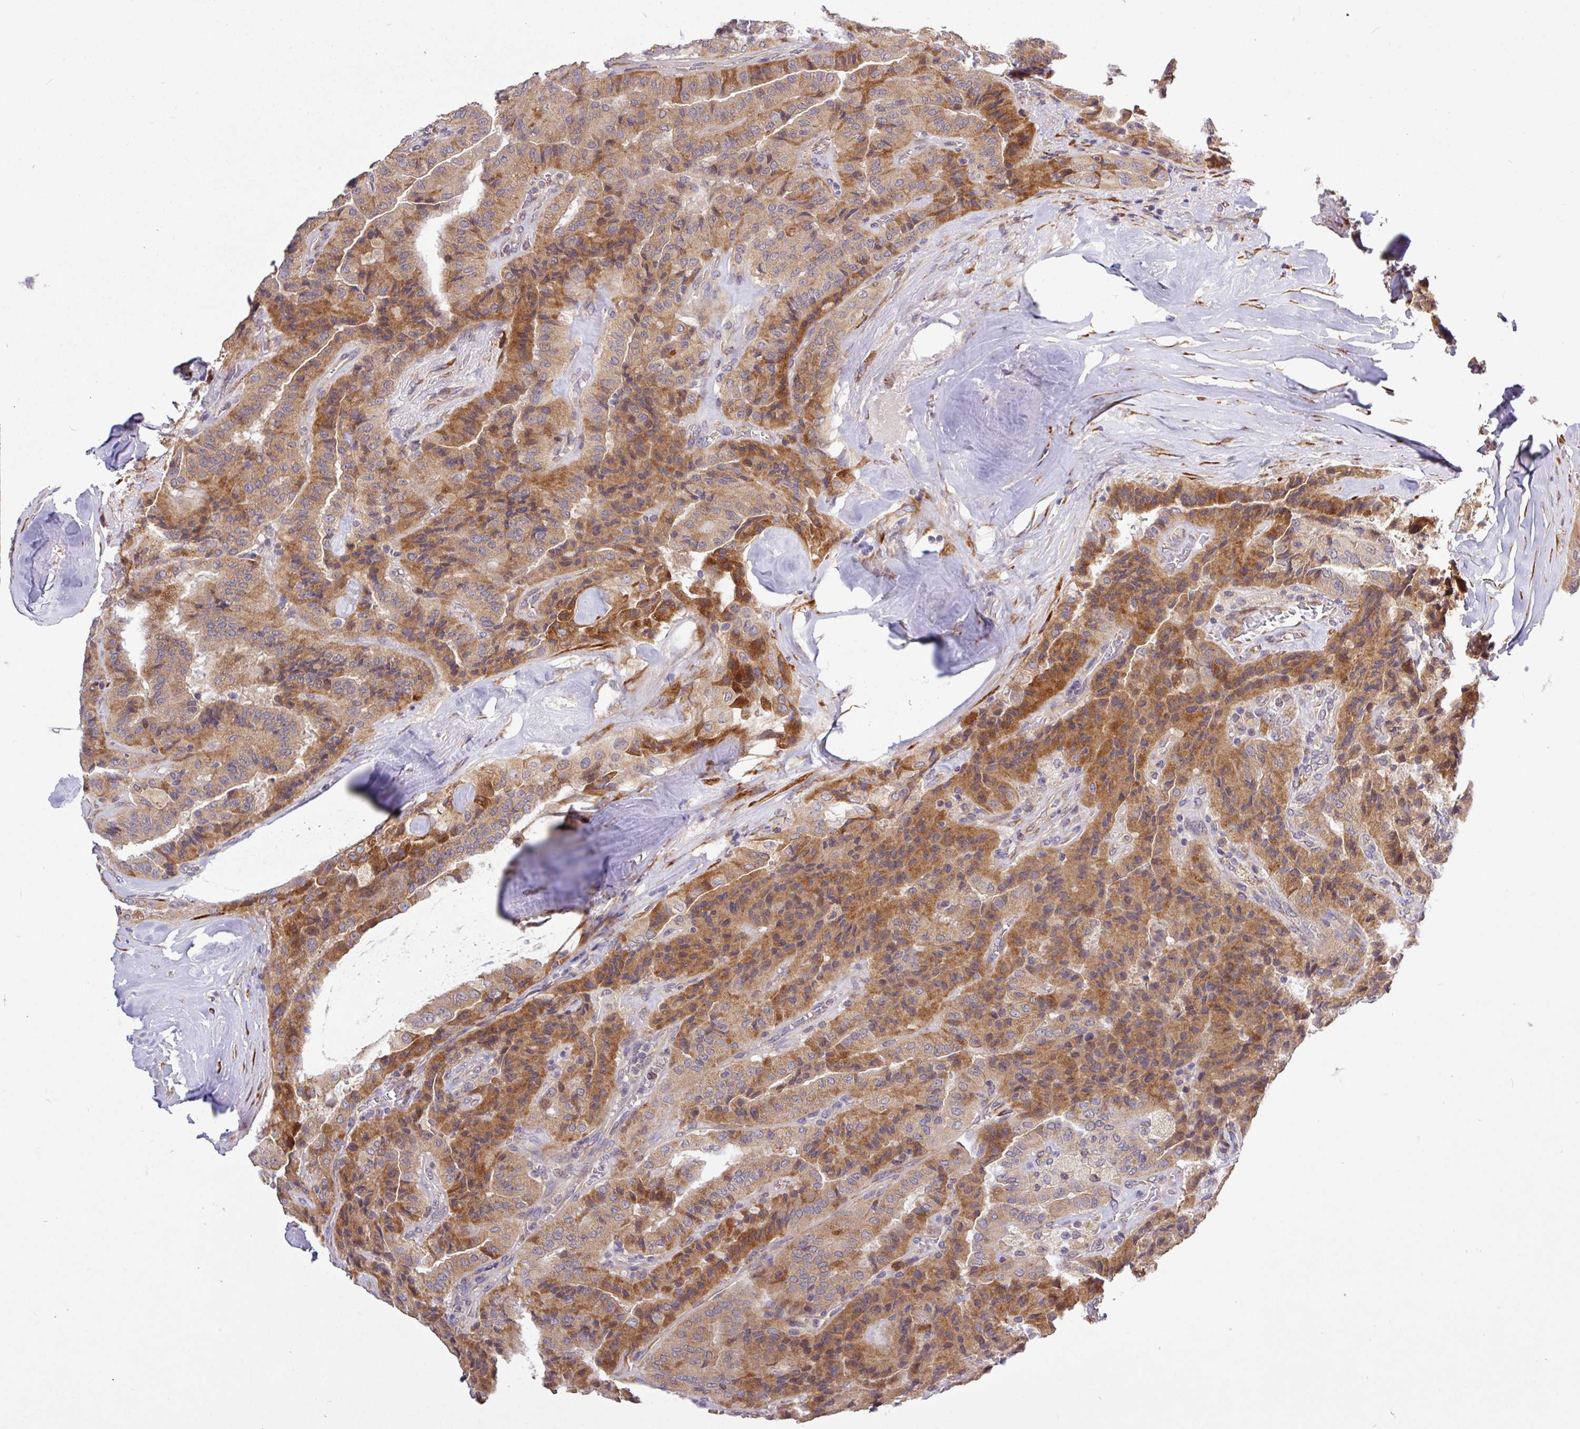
{"staining": {"intensity": "strong", "quantity": "25%-75%", "location": "cytoplasmic/membranous"}, "tissue": "thyroid cancer", "cell_type": "Tumor cells", "image_type": "cancer", "snomed": [{"axis": "morphology", "description": "Normal tissue, NOS"}, {"axis": "morphology", "description": "Papillary adenocarcinoma, NOS"}, {"axis": "topography", "description": "Thyroid gland"}], "caption": "Human thyroid cancer (papillary adenocarcinoma) stained with a protein marker demonstrates strong staining in tumor cells.", "gene": "TM2D2", "patient": {"sex": "female", "age": 59}}